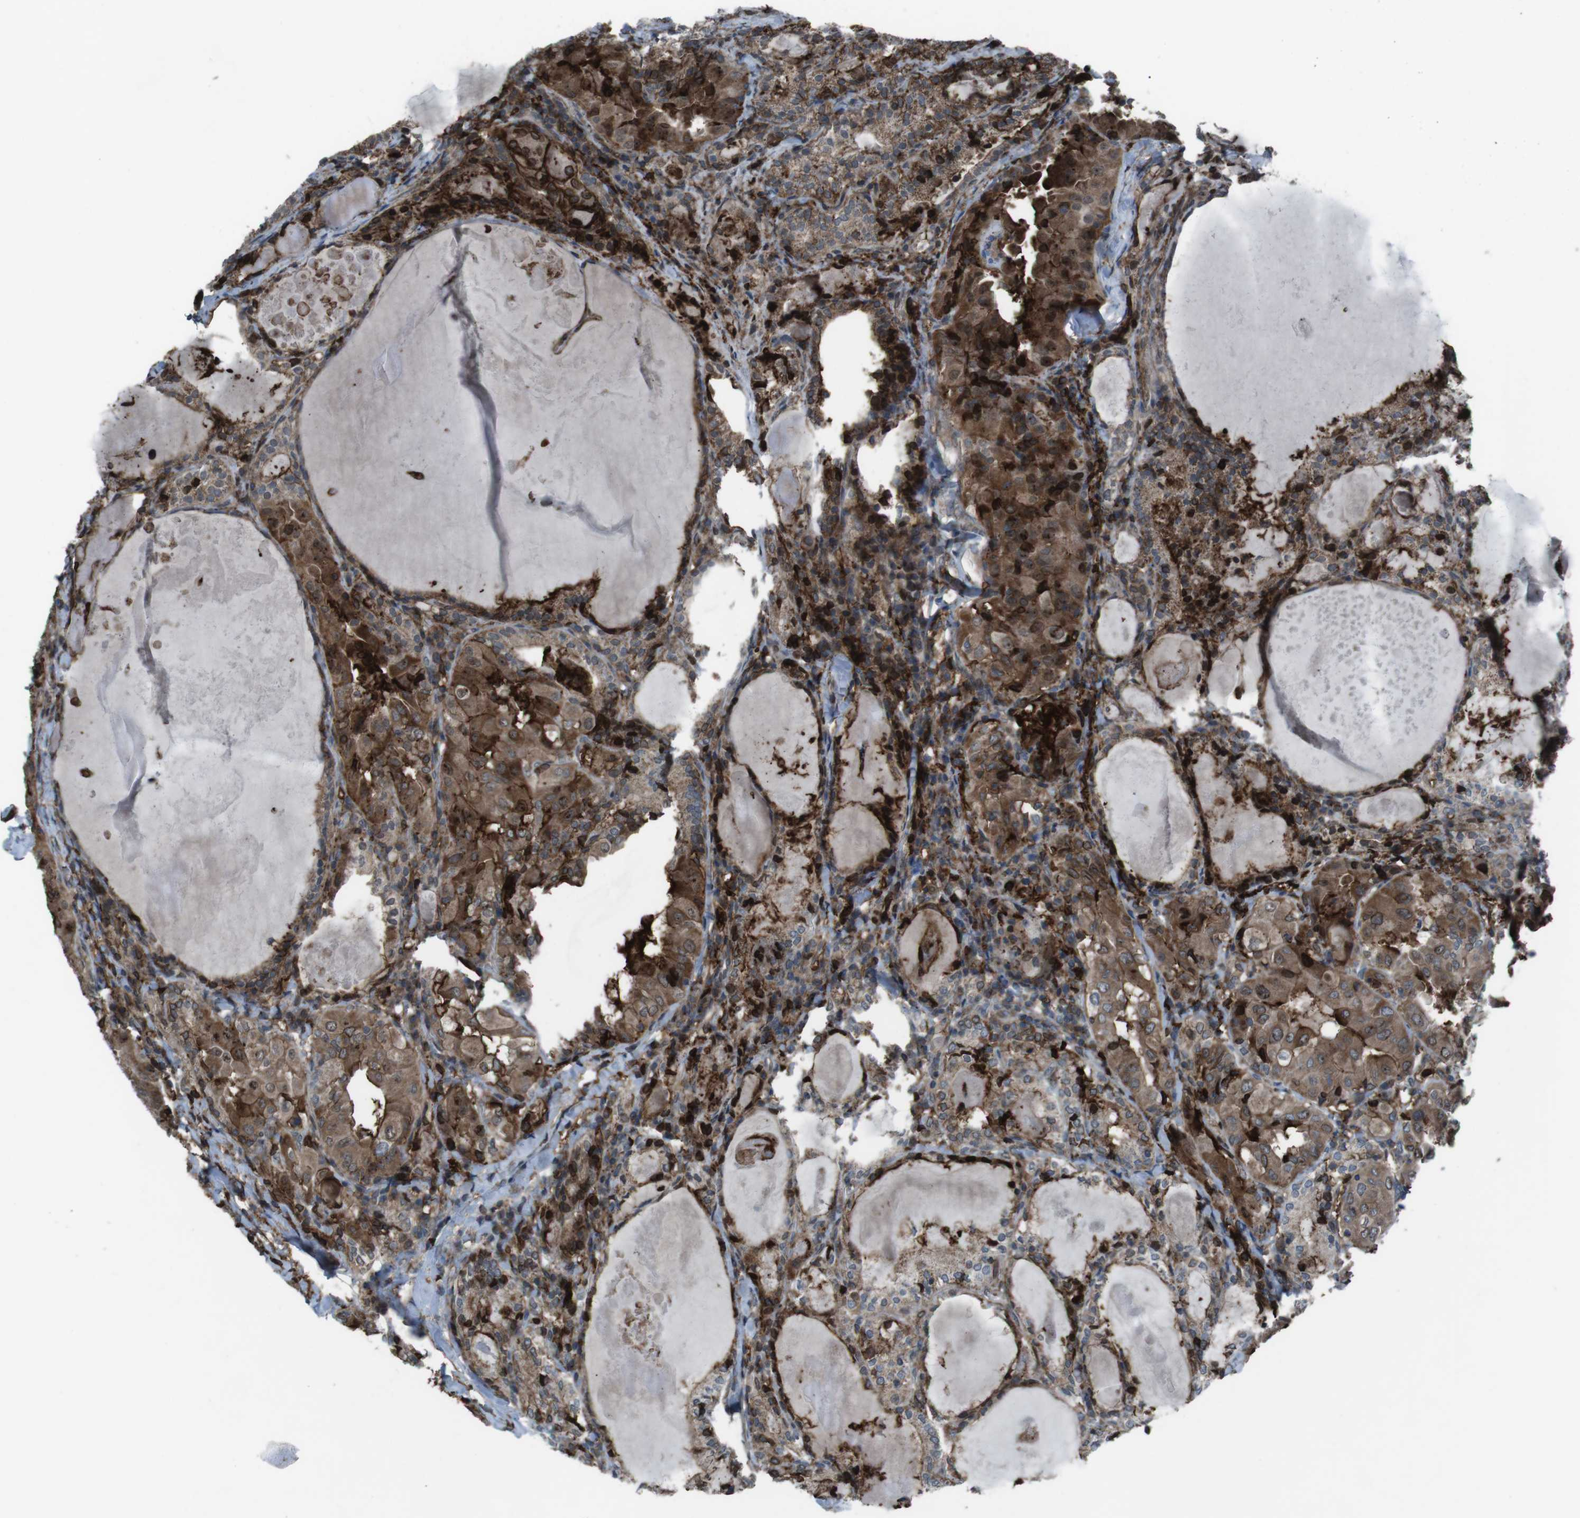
{"staining": {"intensity": "strong", "quantity": ">75%", "location": "cytoplasmic/membranous"}, "tissue": "thyroid cancer", "cell_type": "Tumor cells", "image_type": "cancer", "snomed": [{"axis": "morphology", "description": "Papillary adenocarcinoma, NOS"}, {"axis": "topography", "description": "Thyroid gland"}], "caption": "Immunohistochemical staining of papillary adenocarcinoma (thyroid) reveals high levels of strong cytoplasmic/membranous staining in about >75% of tumor cells.", "gene": "GDF10", "patient": {"sex": "female", "age": 42}}